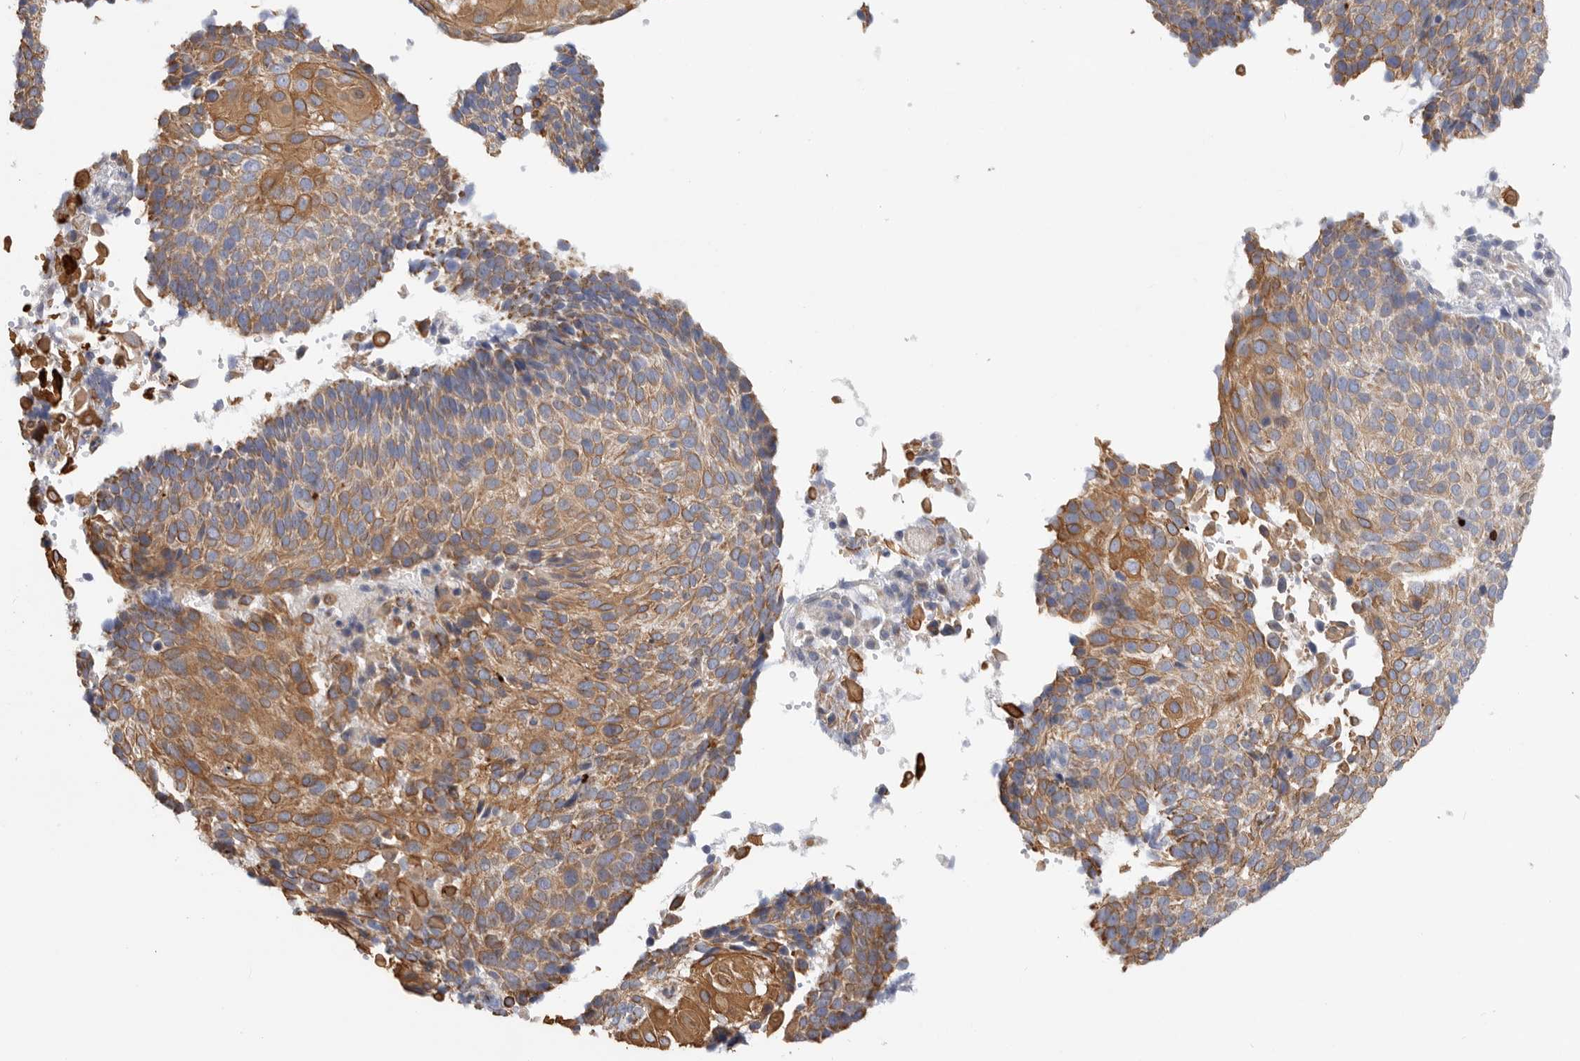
{"staining": {"intensity": "moderate", "quantity": ">75%", "location": "cytoplasmic/membranous"}, "tissue": "cervical cancer", "cell_type": "Tumor cells", "image_type": "cancer", "snomed": [{"axis": "morphology", "description": "Squamous cell carcinoma, NOS"}, {"axis": "topography", "description": "Cervix"}], "caption": "Moderate cytoplasmic/membranous expression is seen in approximately >75% of tumor cells in cervical cancer.", "gene": "MTFR1L", "patient": {"sex": "female", "age": 74}}